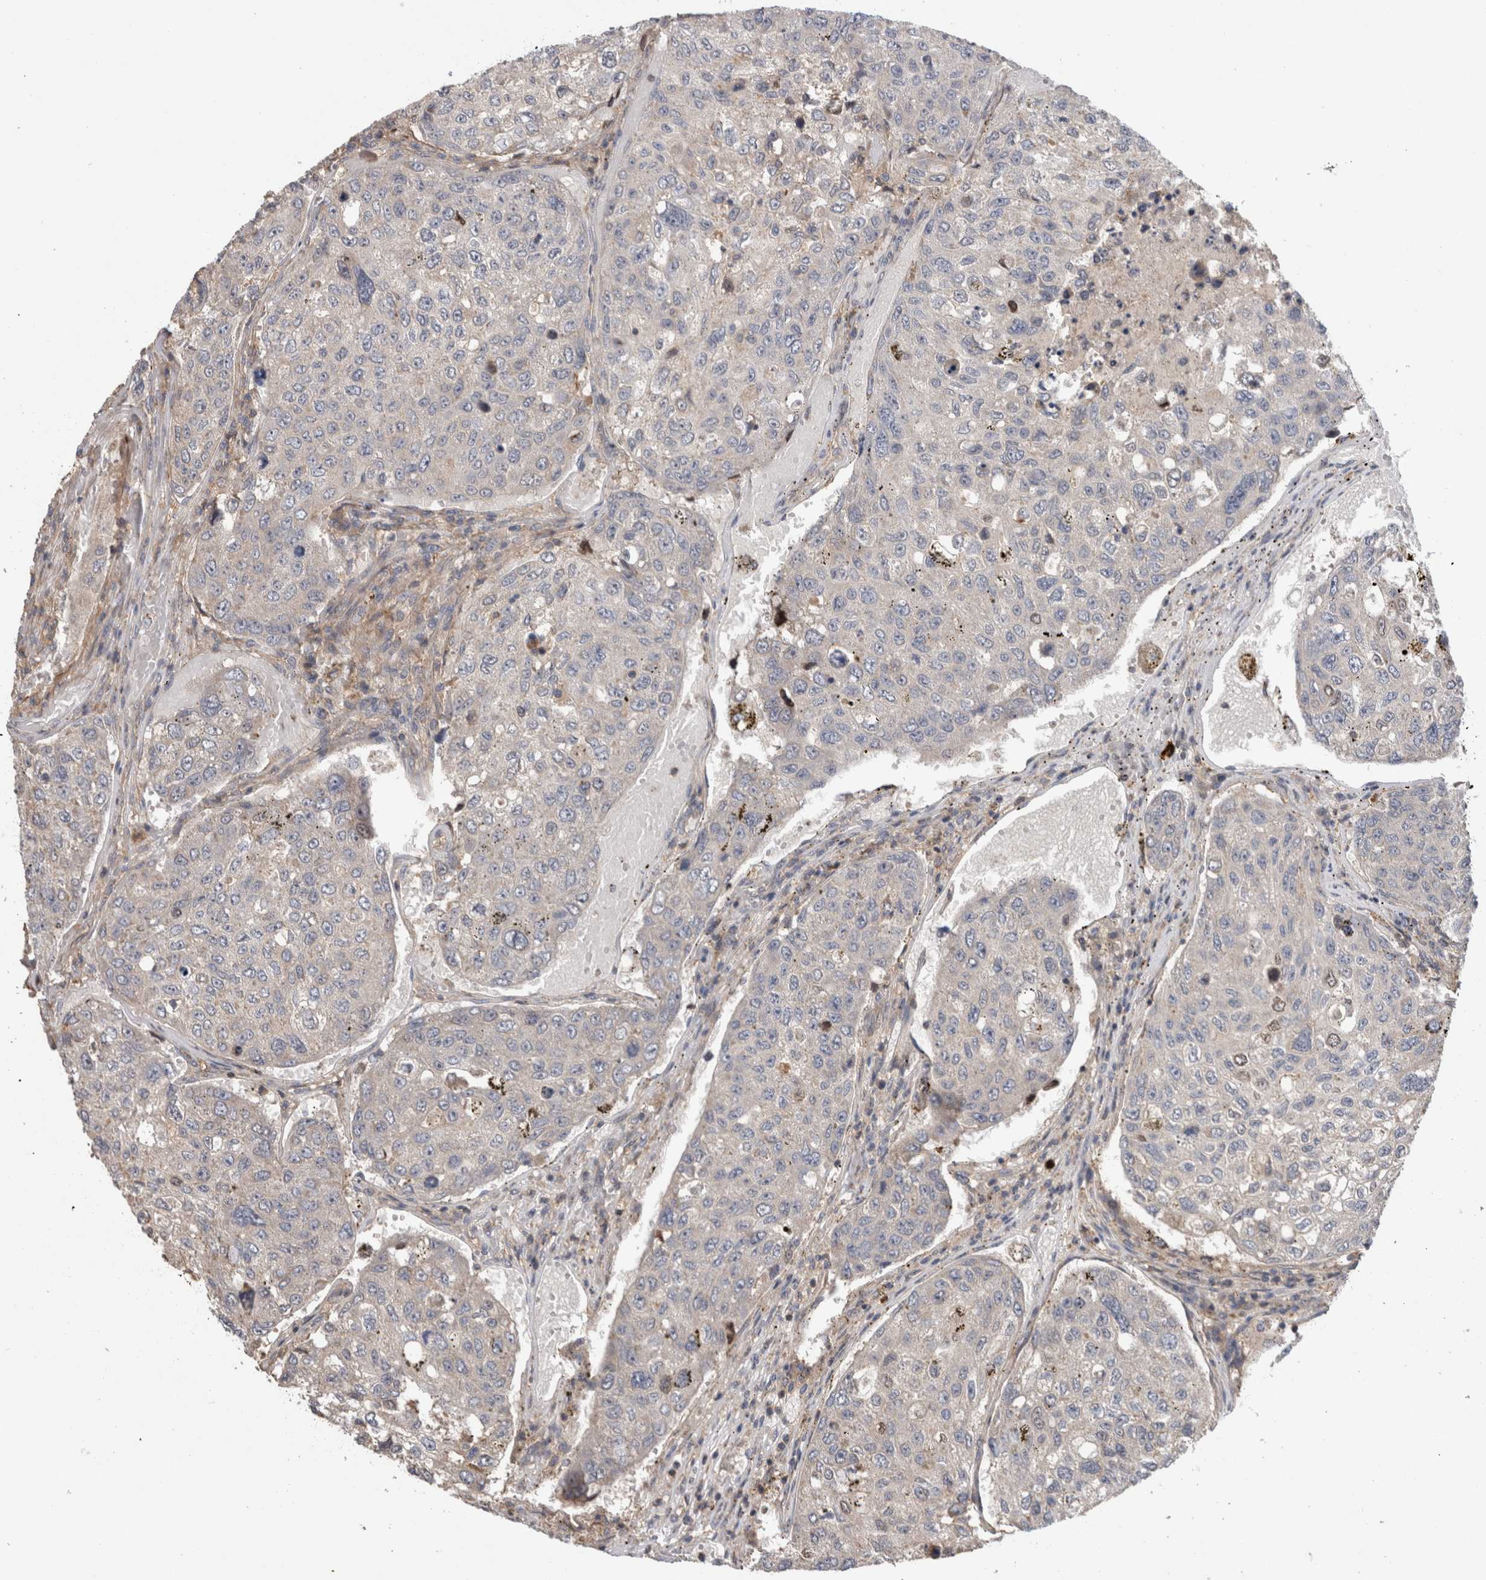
{"staining": {"intensity": "negative", "quantity": "none", "location": "none"}, "tissue": "urothelial cancer", "cell_type": "Tumor cells", "image_type": "cancer", "snomed": [{"axis": "morphology", "description": "Urothelial carcinoma, High grade"}, {"axis": "topography", "description": "Lymph node"}, {"axis": "topography", "description": "Urinary bladder"}], "caption": "This is an immunohistochemistry (IHC) micrograph of urothelial carcinoma (high-grade). There is no positivity in tumor cells.", "gene": "TARBP1", "patient": {"sex": "male", "age": 51}}